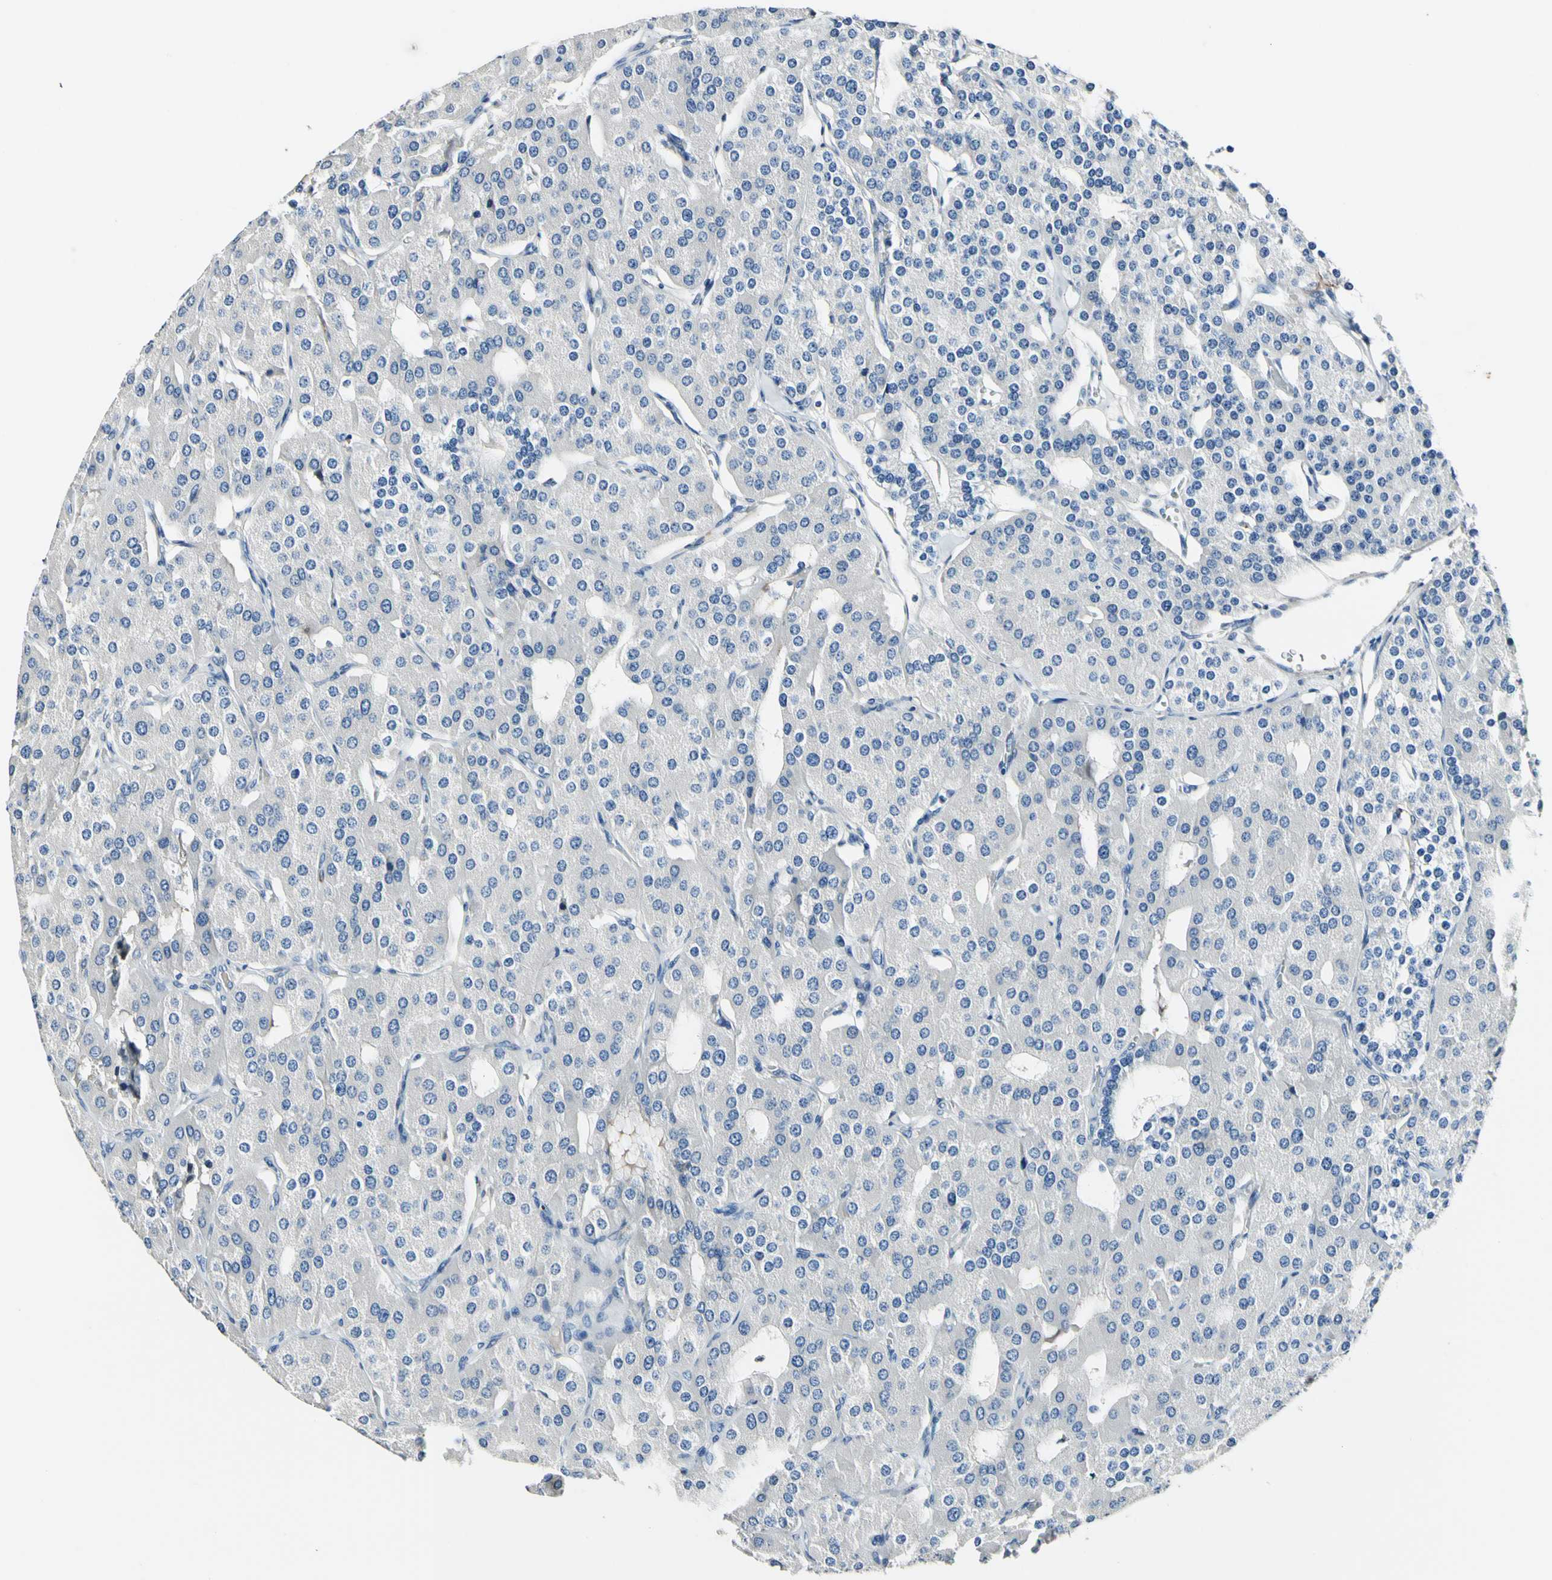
{"staining": {"intensity": "negative", "quantity": "none", "location": "none"}, "tissue": "parathyroid gland", "cell_type": "Glandular cells", "image_type": "normal", "snomed": [{"axis": "morphology", "description": "Normal tissue, NOS"}, {"axis": "morphology", "description": "Adenoma, NOS"}, {"axis": "topography", "description": "Parathyroid gland"}], "caption": "Immunohistochemical staining of benign human parathyroid gland exhibits no significant staining in glandular cells.", "gene": "COL6A3", "patient": {"sex": "female", "age": 86}}